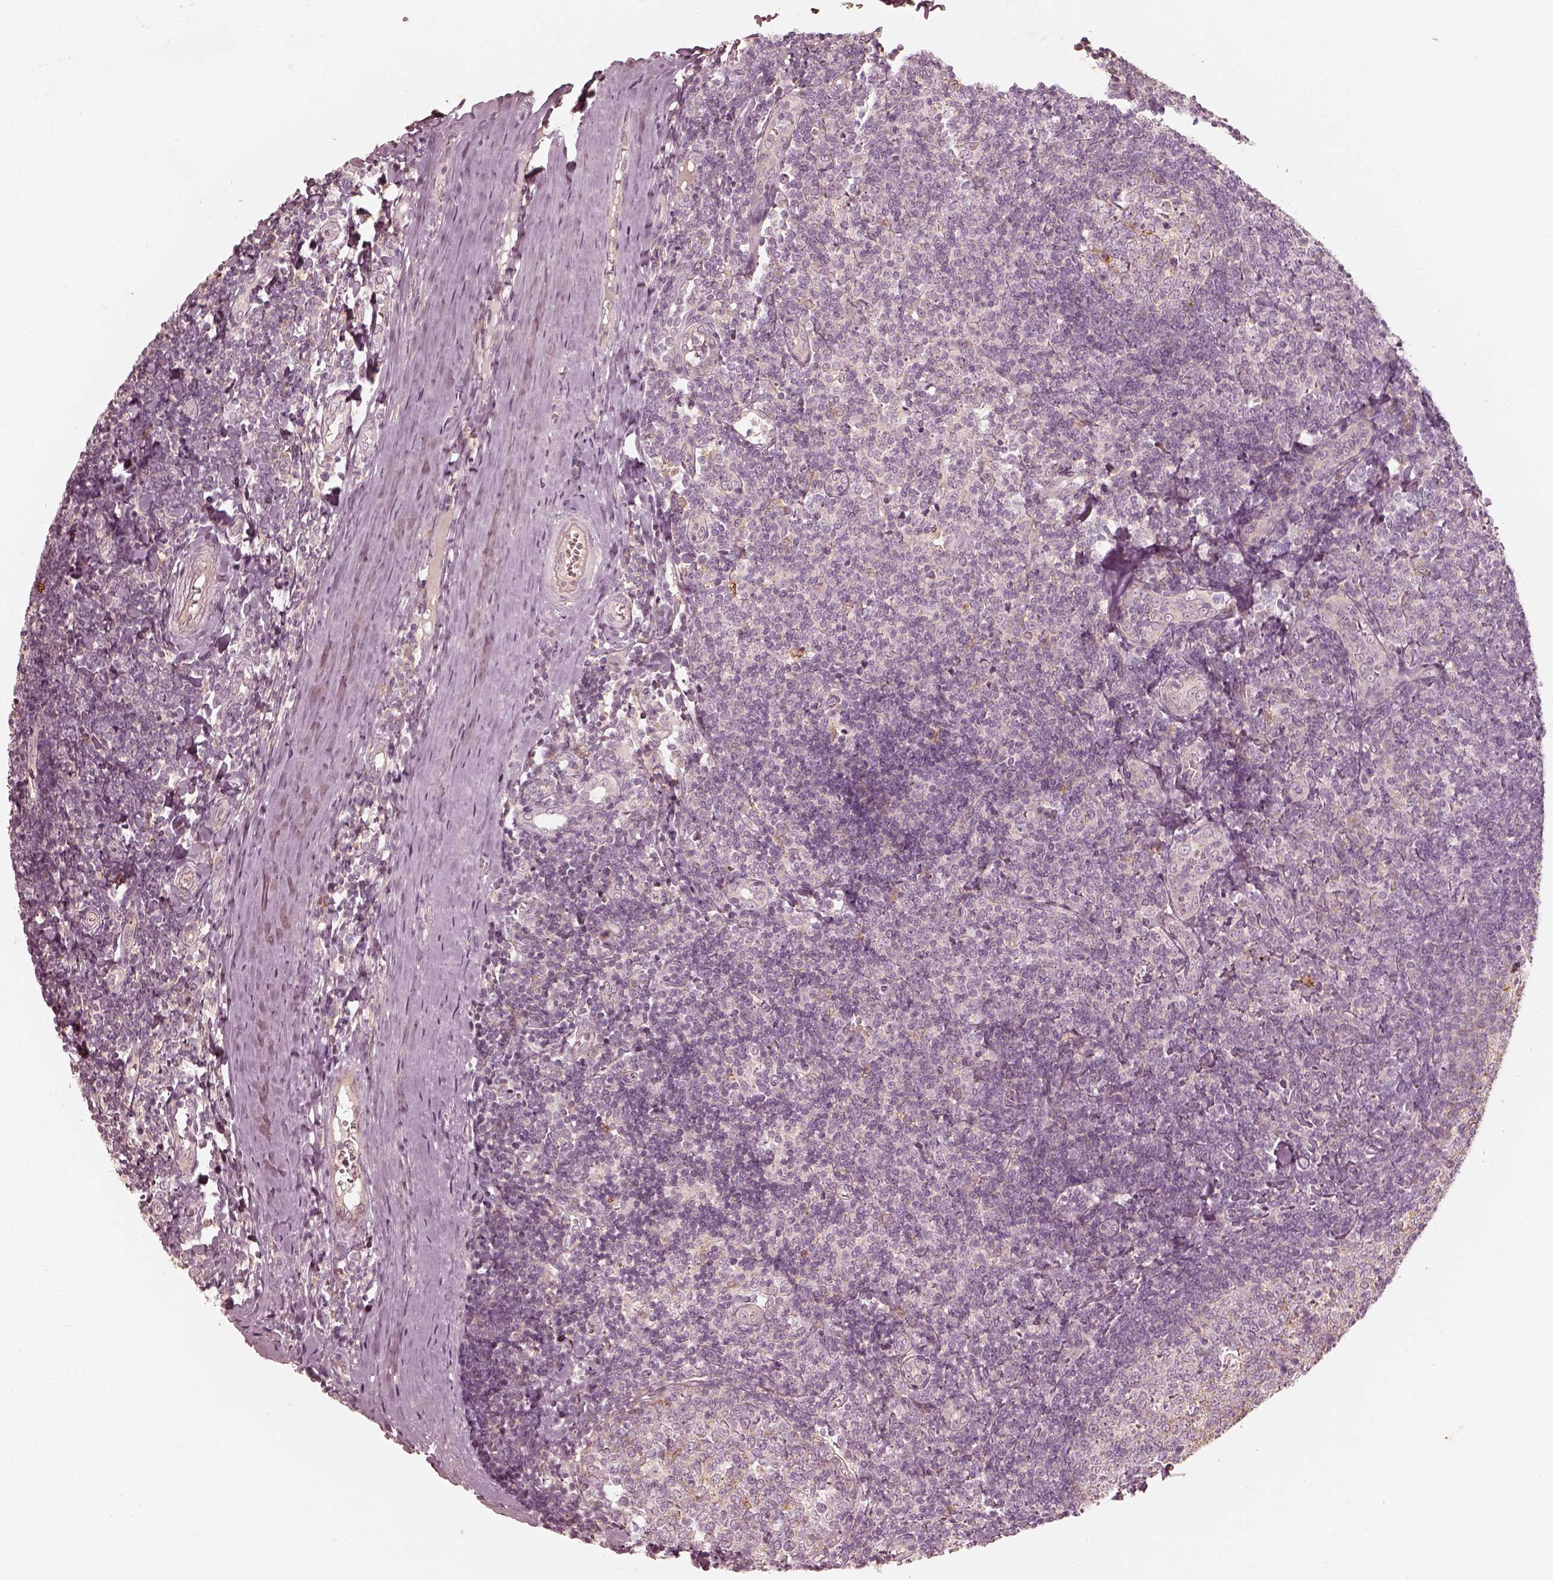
{"staining": {"intensity": "strong", "quantity": "<25%", "location": "cytoplasmic/membranous"}, "tissue": "tonsil", "cell_type": "Germinal center cells", "image_type": "normal", "snomed": [{"axis": "morphology", "description": "Normal tissue, NOS"}, {"axis": "topography", "description": "Tonsil"}], "caption": "Germinal center cells display medium levels of strong cytoplasmic/membranous expression in about <25% of cells in normal human tonsil. The staining was performed using DAB, with brown indicating positive protein expression. Nuclei are stained blue with hematoxylin.", "gene": "WLS", "patient": {"sex": "female", "age": 12}}